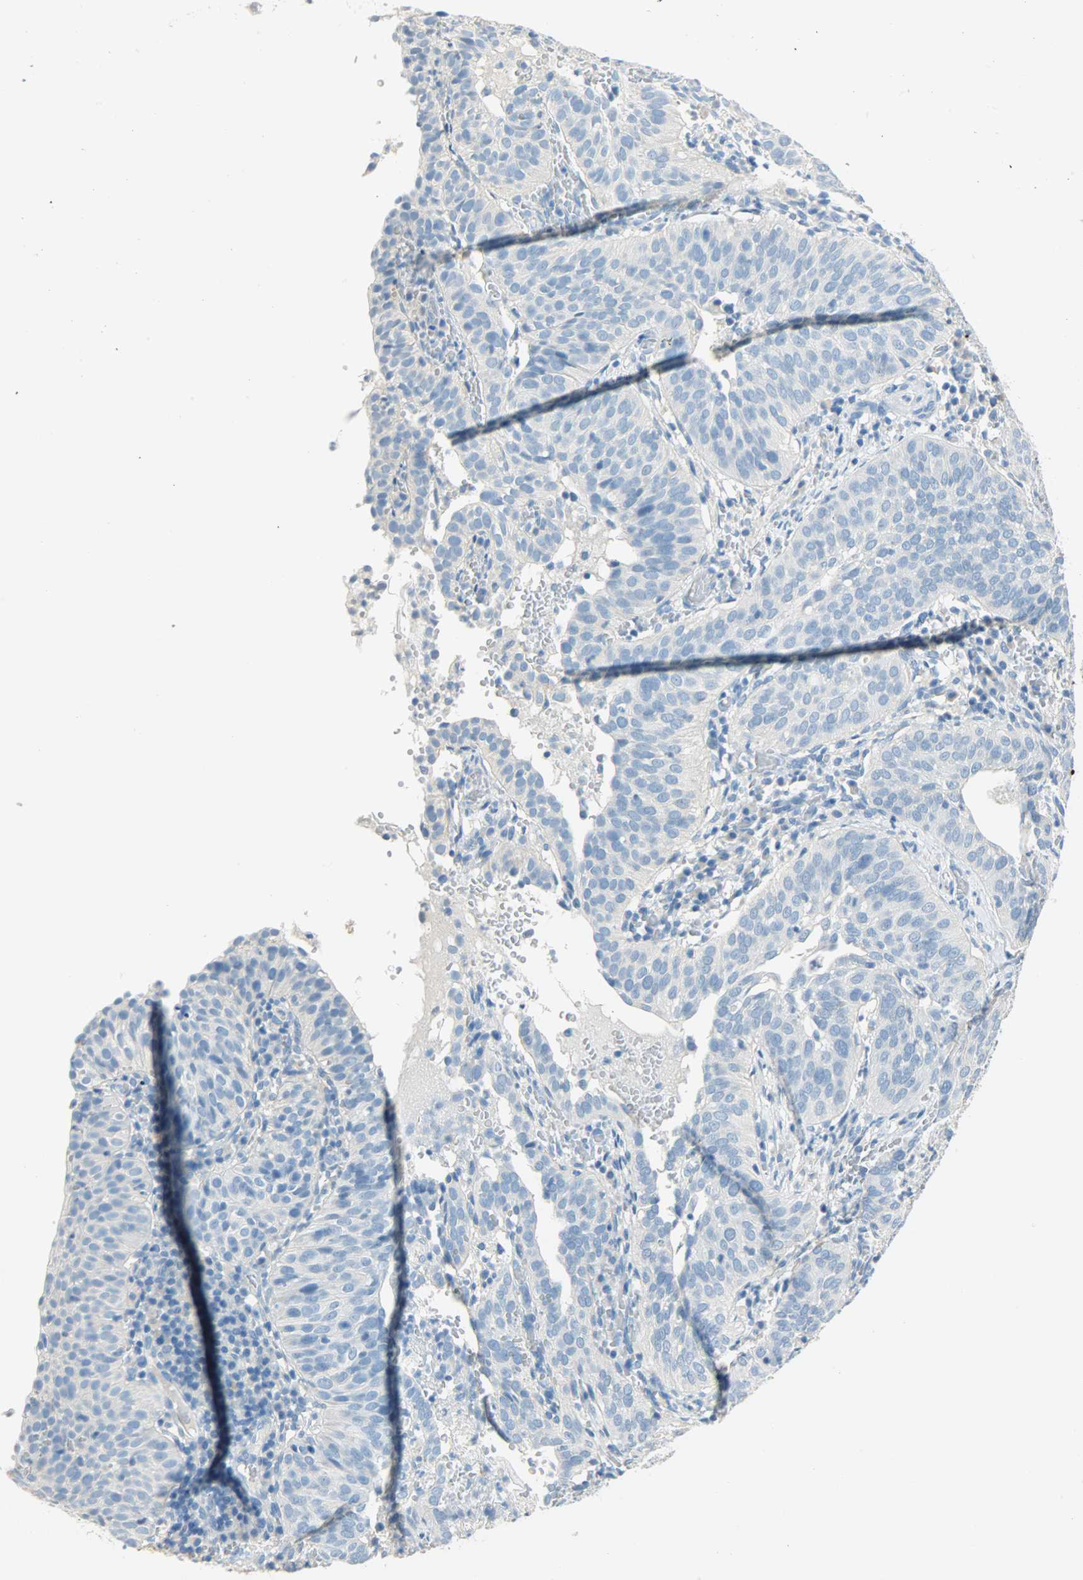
{"staining": {"intensity": "negative", "quantity": "none", "location": "none"}, "tissue": "cervical cancer", "cell_type": "Tumor cells", "image_type": "cancer", "snomed": [{"axis": "morphology", "description": "Squamous cell carcinoma, NOS"}, {"axis": "topography", "description": "Cervix"}], "caption": "Tumor cells are negative for protein expression in human cervical cancer (squamous cell carcinoma).", "gene": "PROM1", "patient": {"sex": "female", "age": 39}}